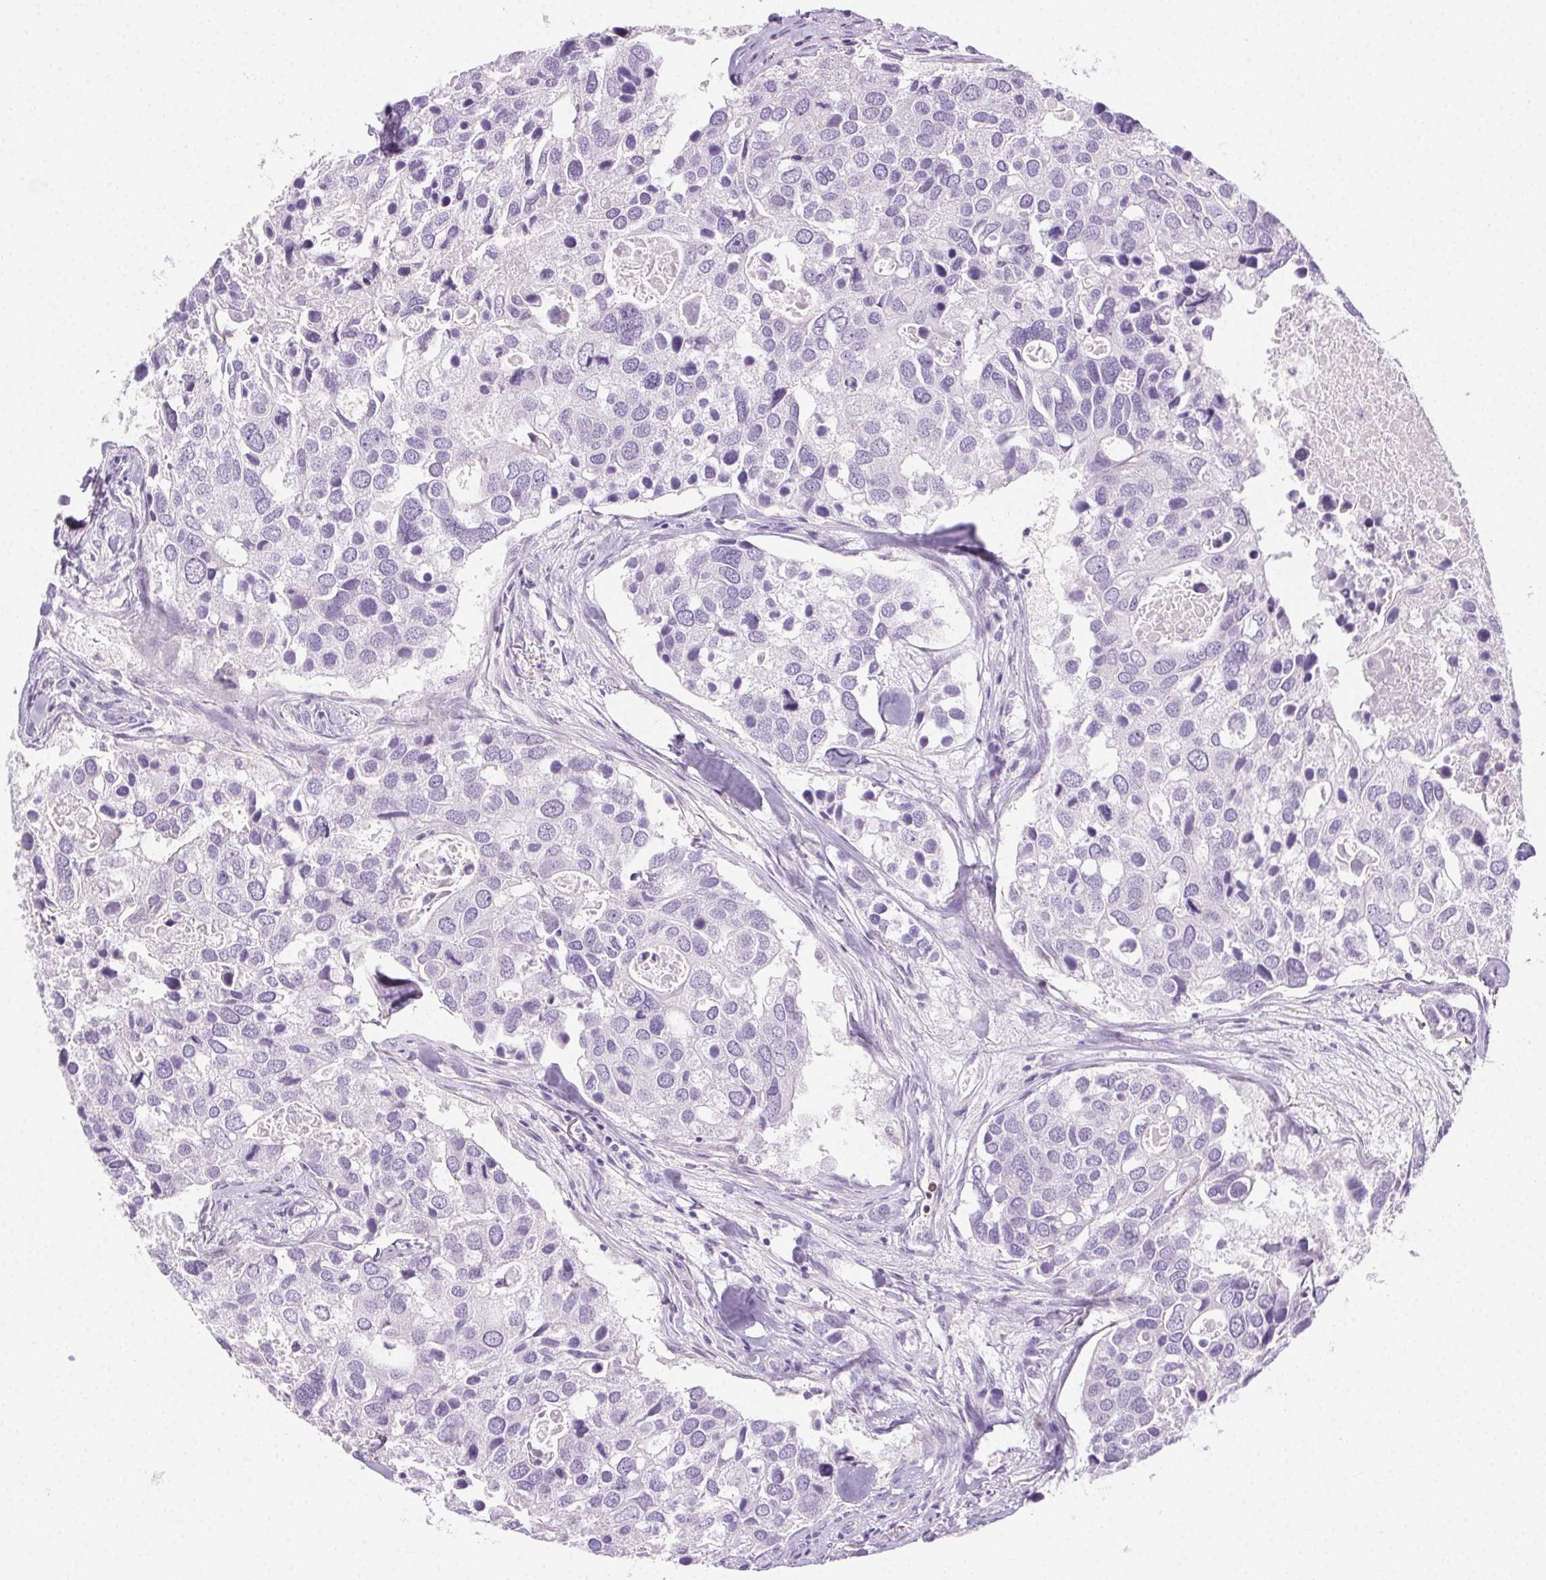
{"staining": {"intensity": "negative", "quantity": "none", "location": "none"}, "tissue": "breast cancer", "cell_type": "Tumor cells", "image_type": "cancer", "snomed": [{"axis": "morphology", "description": "Duct carcinoma"}, {"axis": "topography", "description": "Breast"}], "caption": "High power microscopy photomicrograph of an IHC photomicrograph of breast cancer (intraductal carcinoma), revealing no significant expression in tumor cells.", "gene": "TMEM45A", "patient": {"sex": "female", "age": 83}}